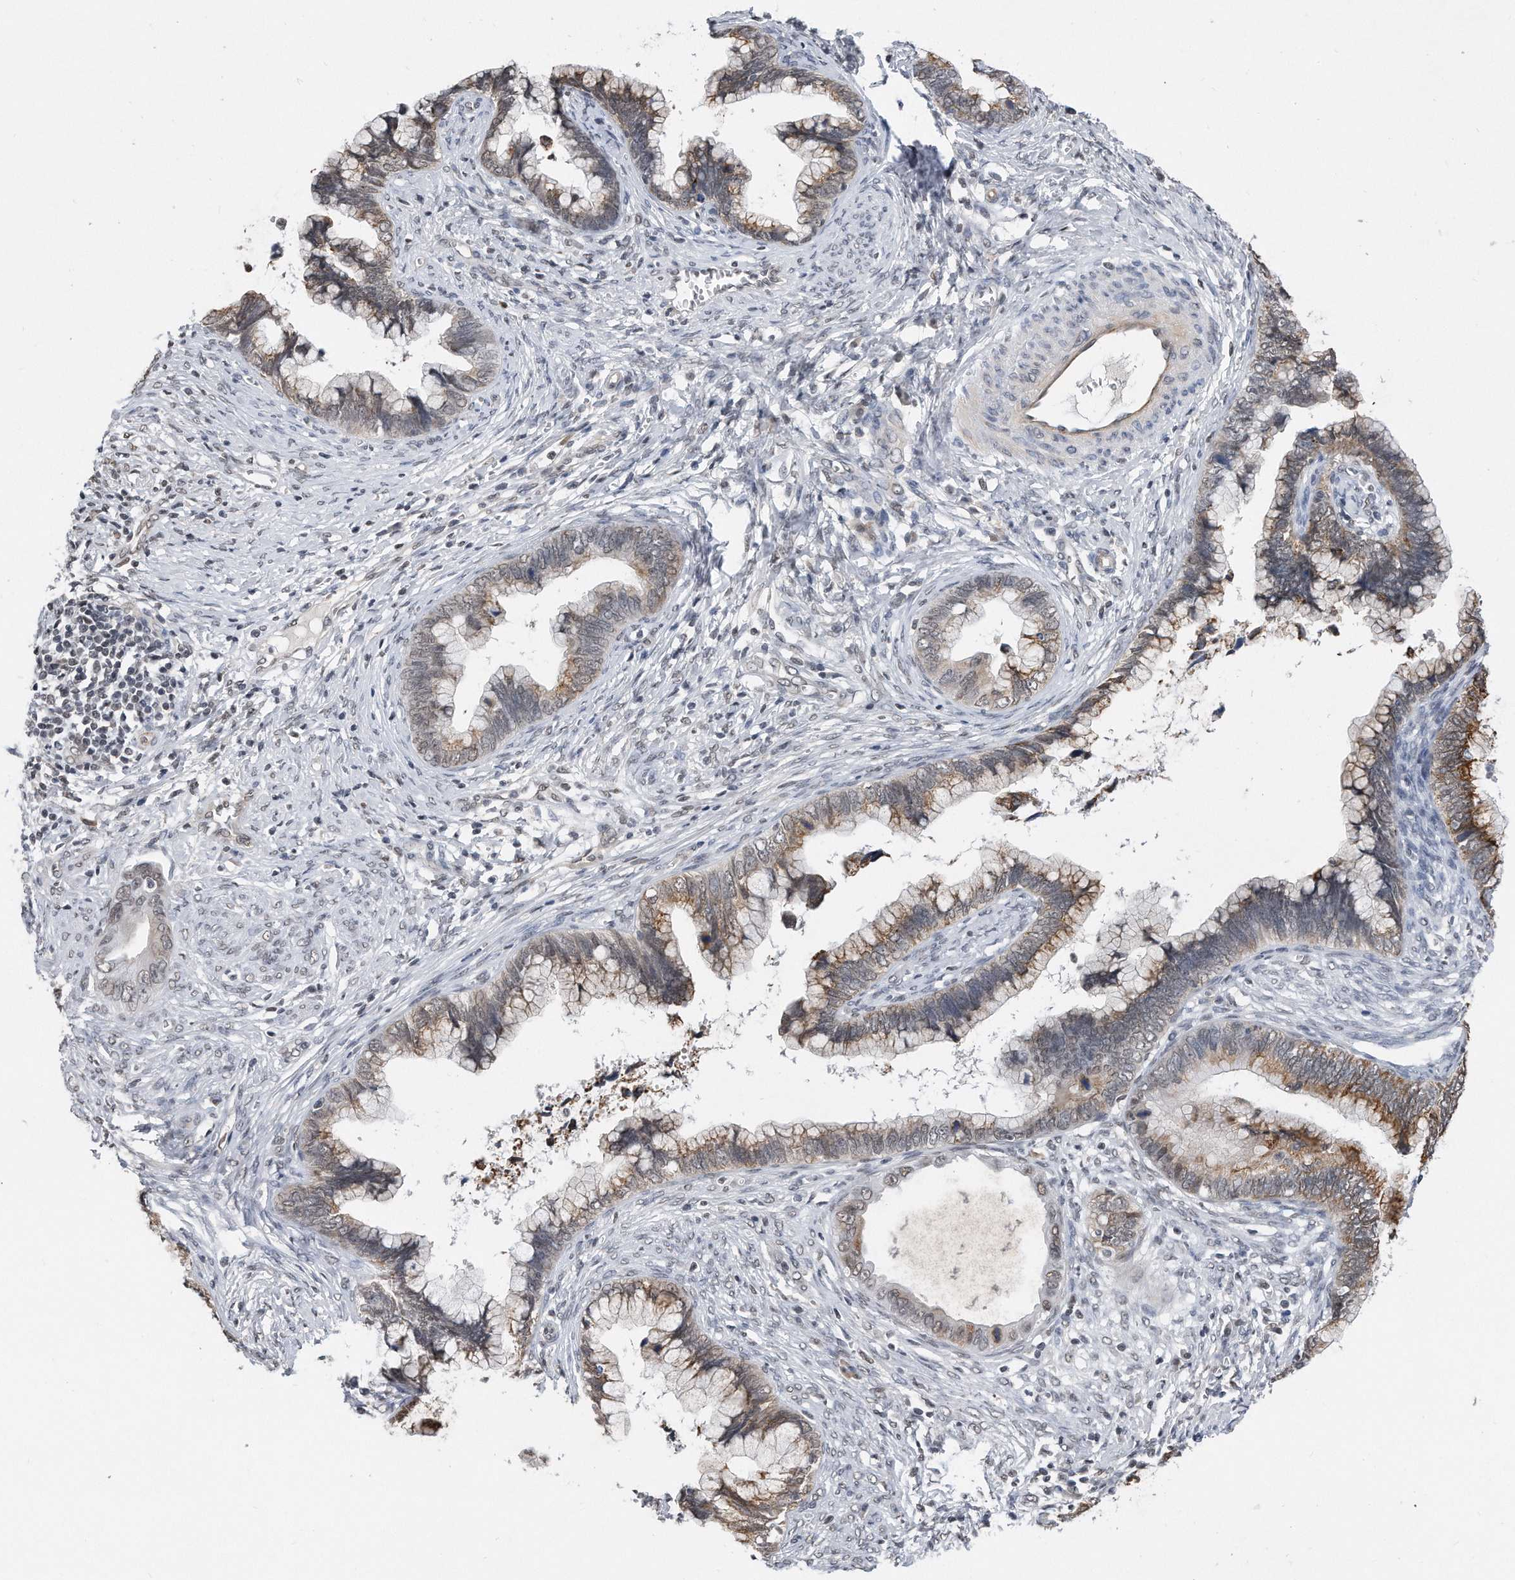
{"staining": {"intensity": "moderate", "quantity": "25%-75%", "location": "cytoplasmic/membranous"}, "tissue": "cervical cancer", "cell_type": "Tumor cells", "image_type": "cancer", "snomed": [{"axis": "morphology", "description": "Adenocarcinoma, NOS"}, {"axis": "topography", "description": "Cervix"}], "caption": "Immunohistochemical staining of adenocarcinoma (cervical) reveals medium levels of moderate cytoplasmic/membranous staining in approximately 25%-75% of tumor cells.", "gene": "TP53INP1", "patient": {"sex": "female", "age": 44}}